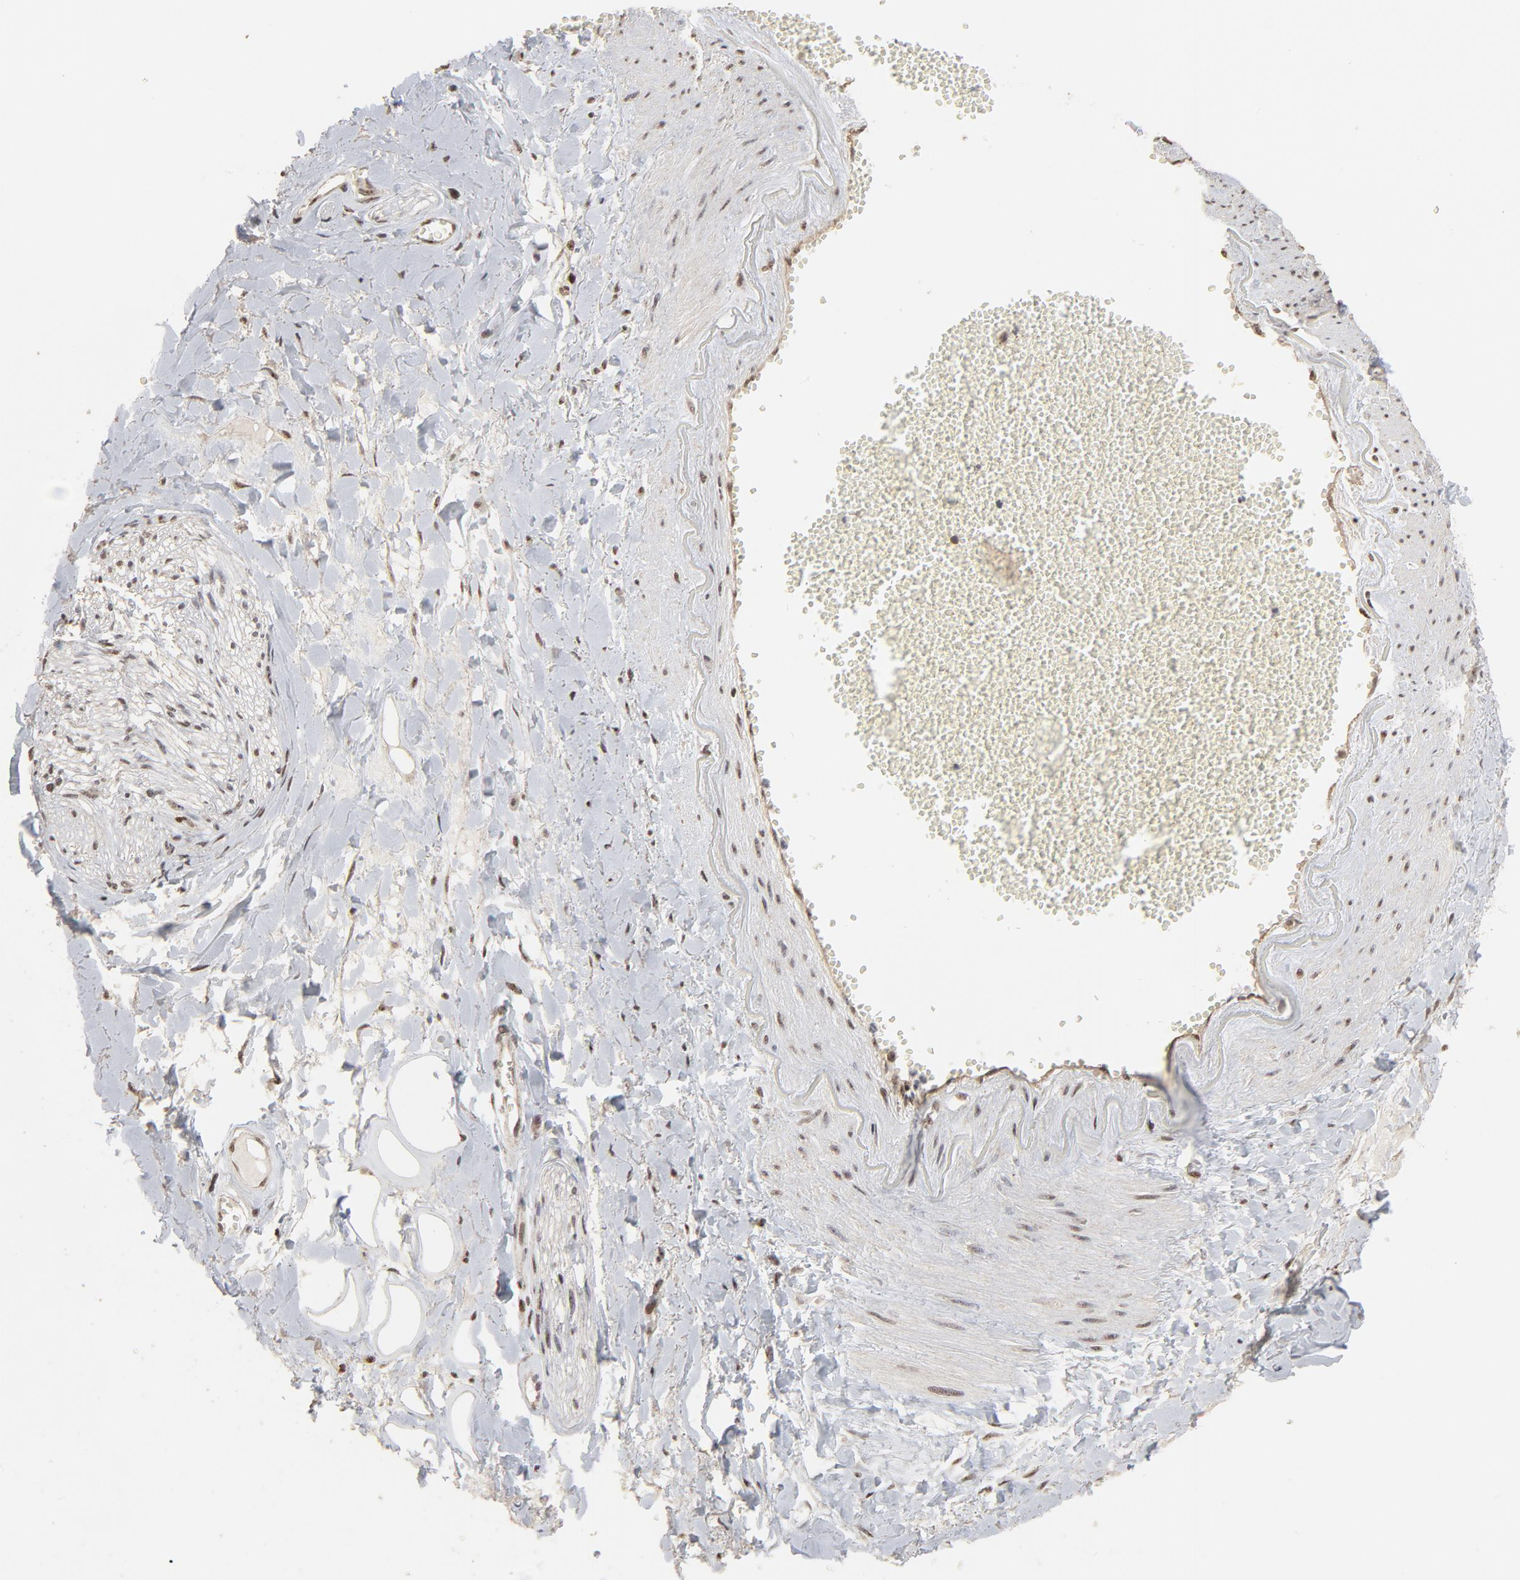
{"staining": {"intensity": "moderate", "quantity": ">75%", "location": "cytoplasmic/membranous,nuclear"}, "tissue": "adipose tissue", "cell_type": "Adipocytes", "image_type": "normal", "snomed": [{"axis": "morphology", "description": "Normal tissue, NOS"}, {"axis": "morphology", "description": "Inflammation, NOS"}, {"axis": "topography", "description": "Salivary gland"}, {"axis": "topography", "description": "Peripheral nerve tissue"}], "caption": "DAB immunohistochemical staining of unremarkable human adipose tissue demonstrates moderate cytoplasmic/membranous,nuclear protein staining in approximately >75% of adipocytes.", "gene": "TP53RK", "patient": {"sex": "female", "age": 75}}